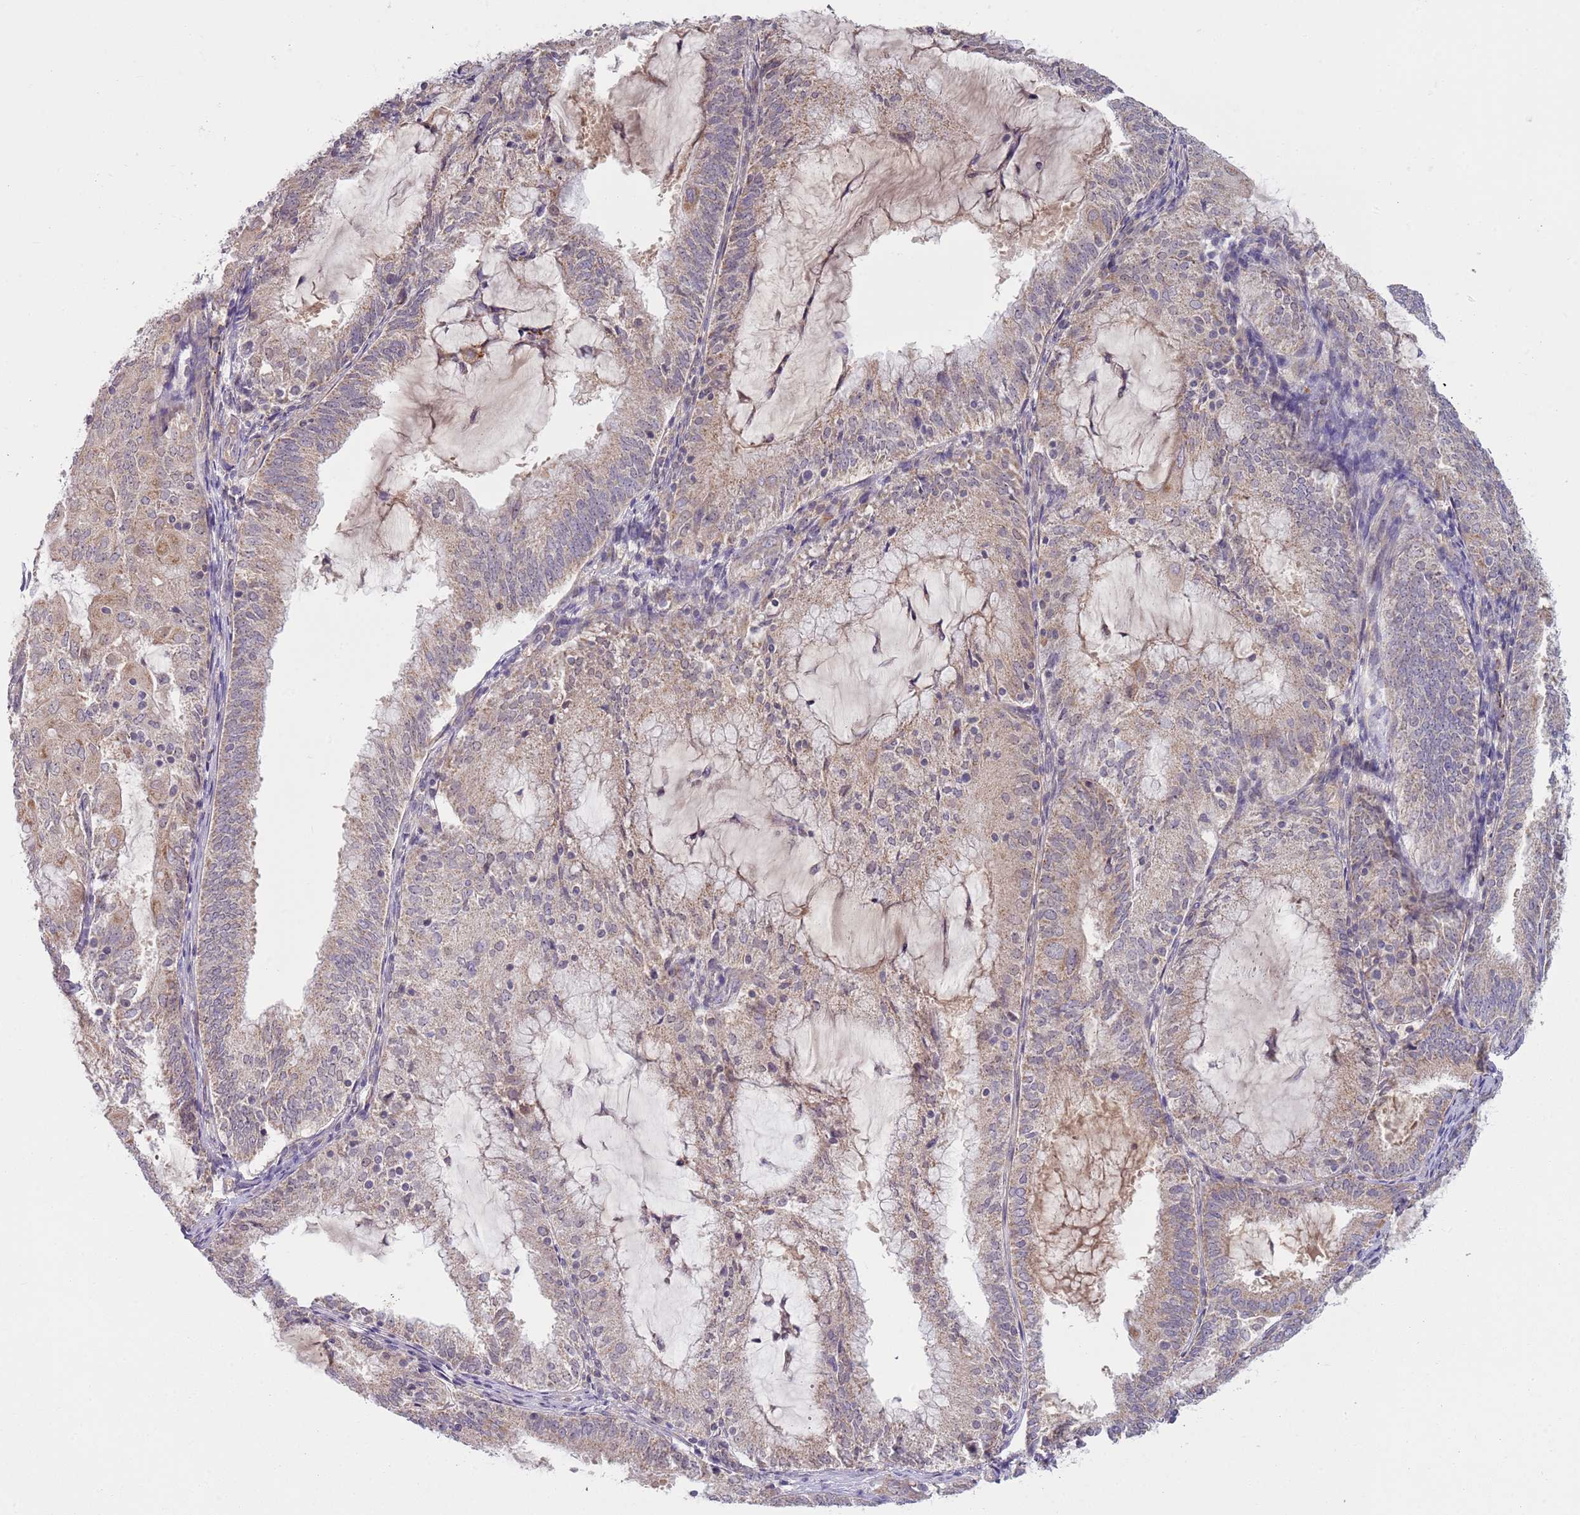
{"staining": {"intensity": "weak", "quantity": "25%-75%", "location": "cytoplasmic/membranous"}, "tissue": "endometrial cancer", "cell_type": "Tumor cells", "image_type": "cancer", "snomed": [{"axis": "morphology", "description": "Adenocarcinoma, NOS"}, {"axis": "topography", "description": "Endometrium"}], "caption": "Brown immunohistochemical staining in endometrial cancer reveals weak cytoplasmic/membranous staining in approximately 25%-75% of tumor cells. The staining was performed using DAB, with brown indicating positive protein expression. Nuclei are stained blue with hematoxylin.", "gene": "SKOR2", "patient": {"sex": "female", "age": 81}}